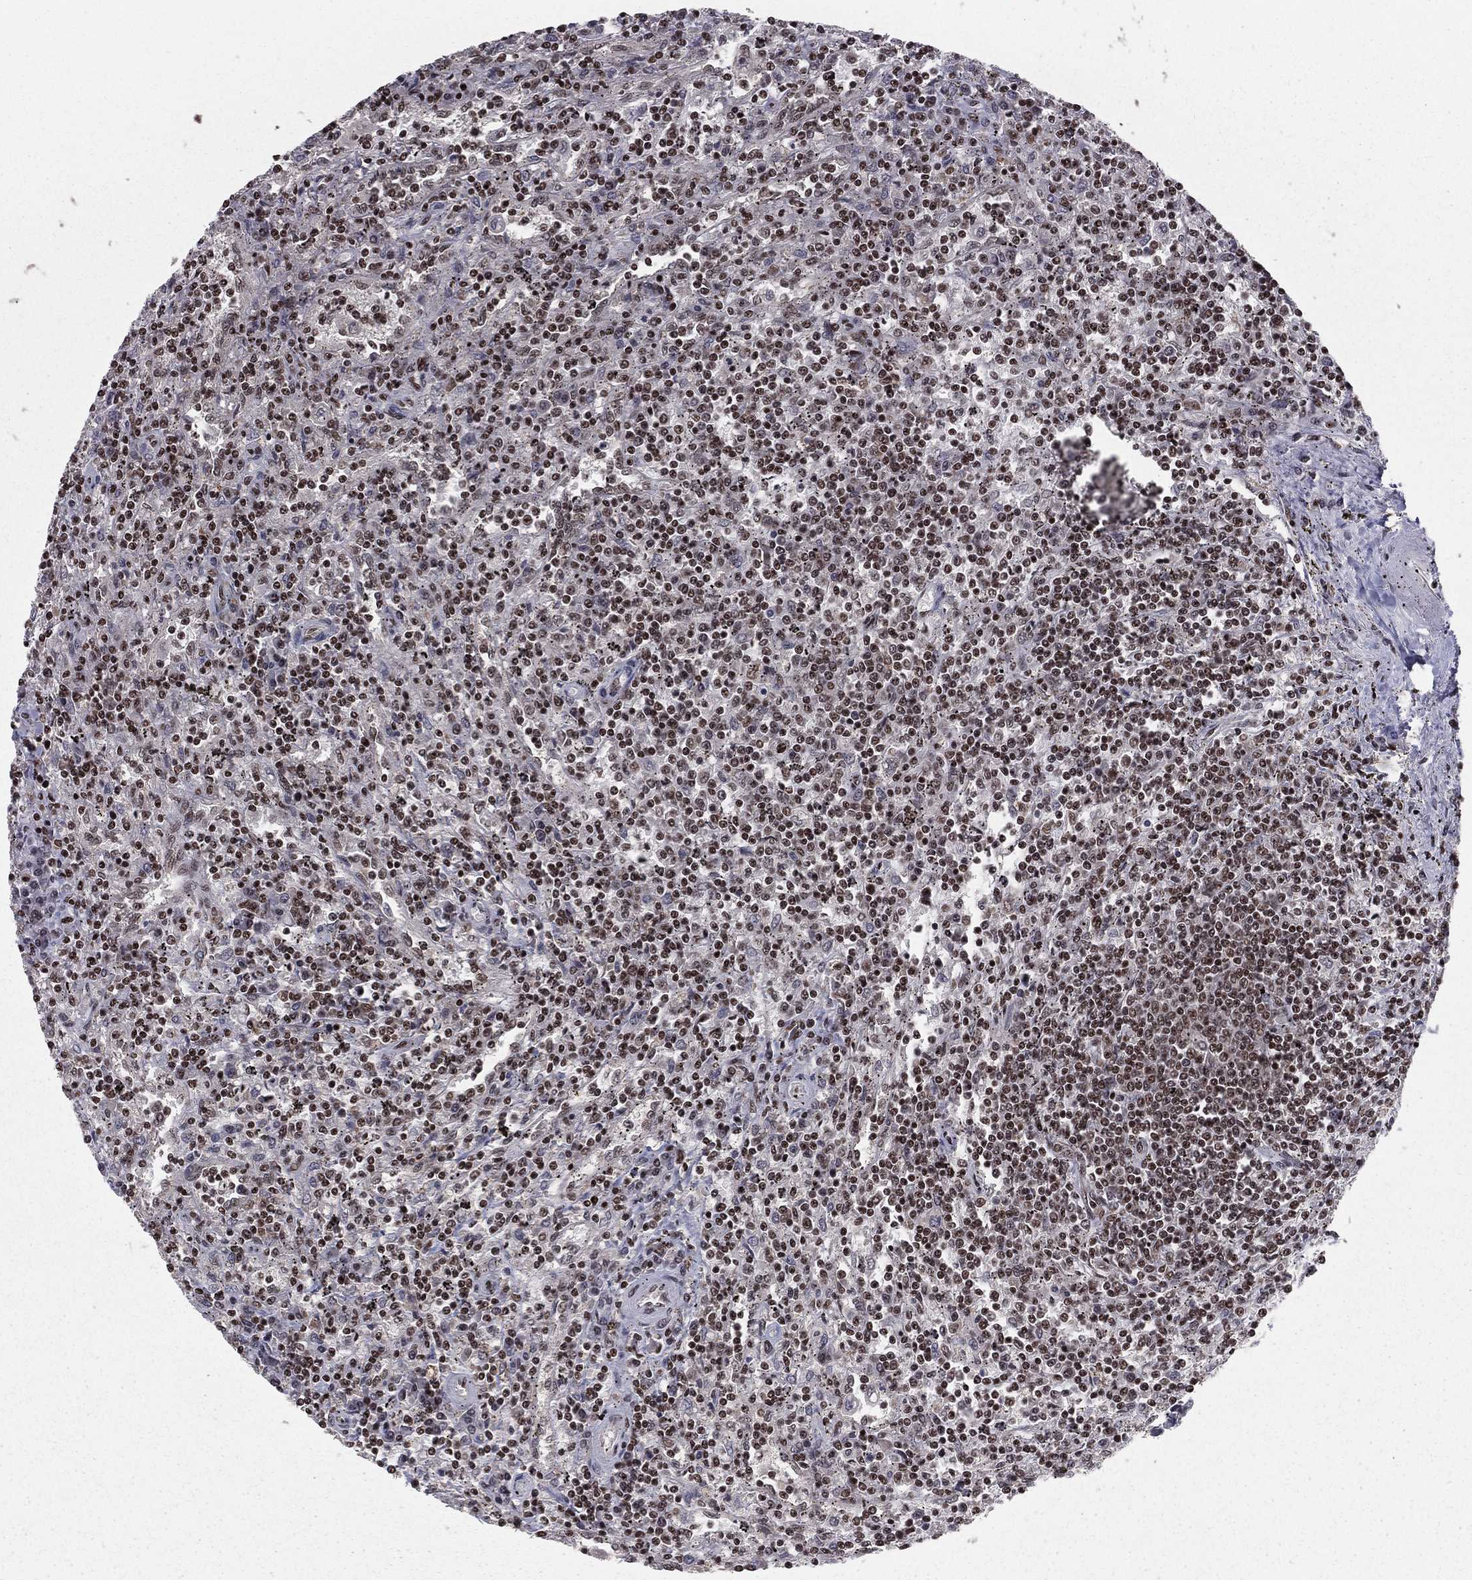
{"staining": {"intensity": "strong", "quantity": "25%-75%", "location": "nuclear"}, "tissue": "lymphoma", "cell_type": "Tumor cells", "image_type": "cancer", "snomed": [{"axis": "morphology", "description": "Malignant lymphoma, non-Hodgkin's type, Low grade"}, {"axis": "topography", "description": "Lymph node"}], "caption": "The histopathology image reveals immunohistochemical staining of malignant lymphoma, non-Hodgkin's type (low-grade). There is strong nuclear expression is seen in about 25%-75% of tumor cells.", "gene": "NFYB", "patient": {"sex": "male", "age": 52}}